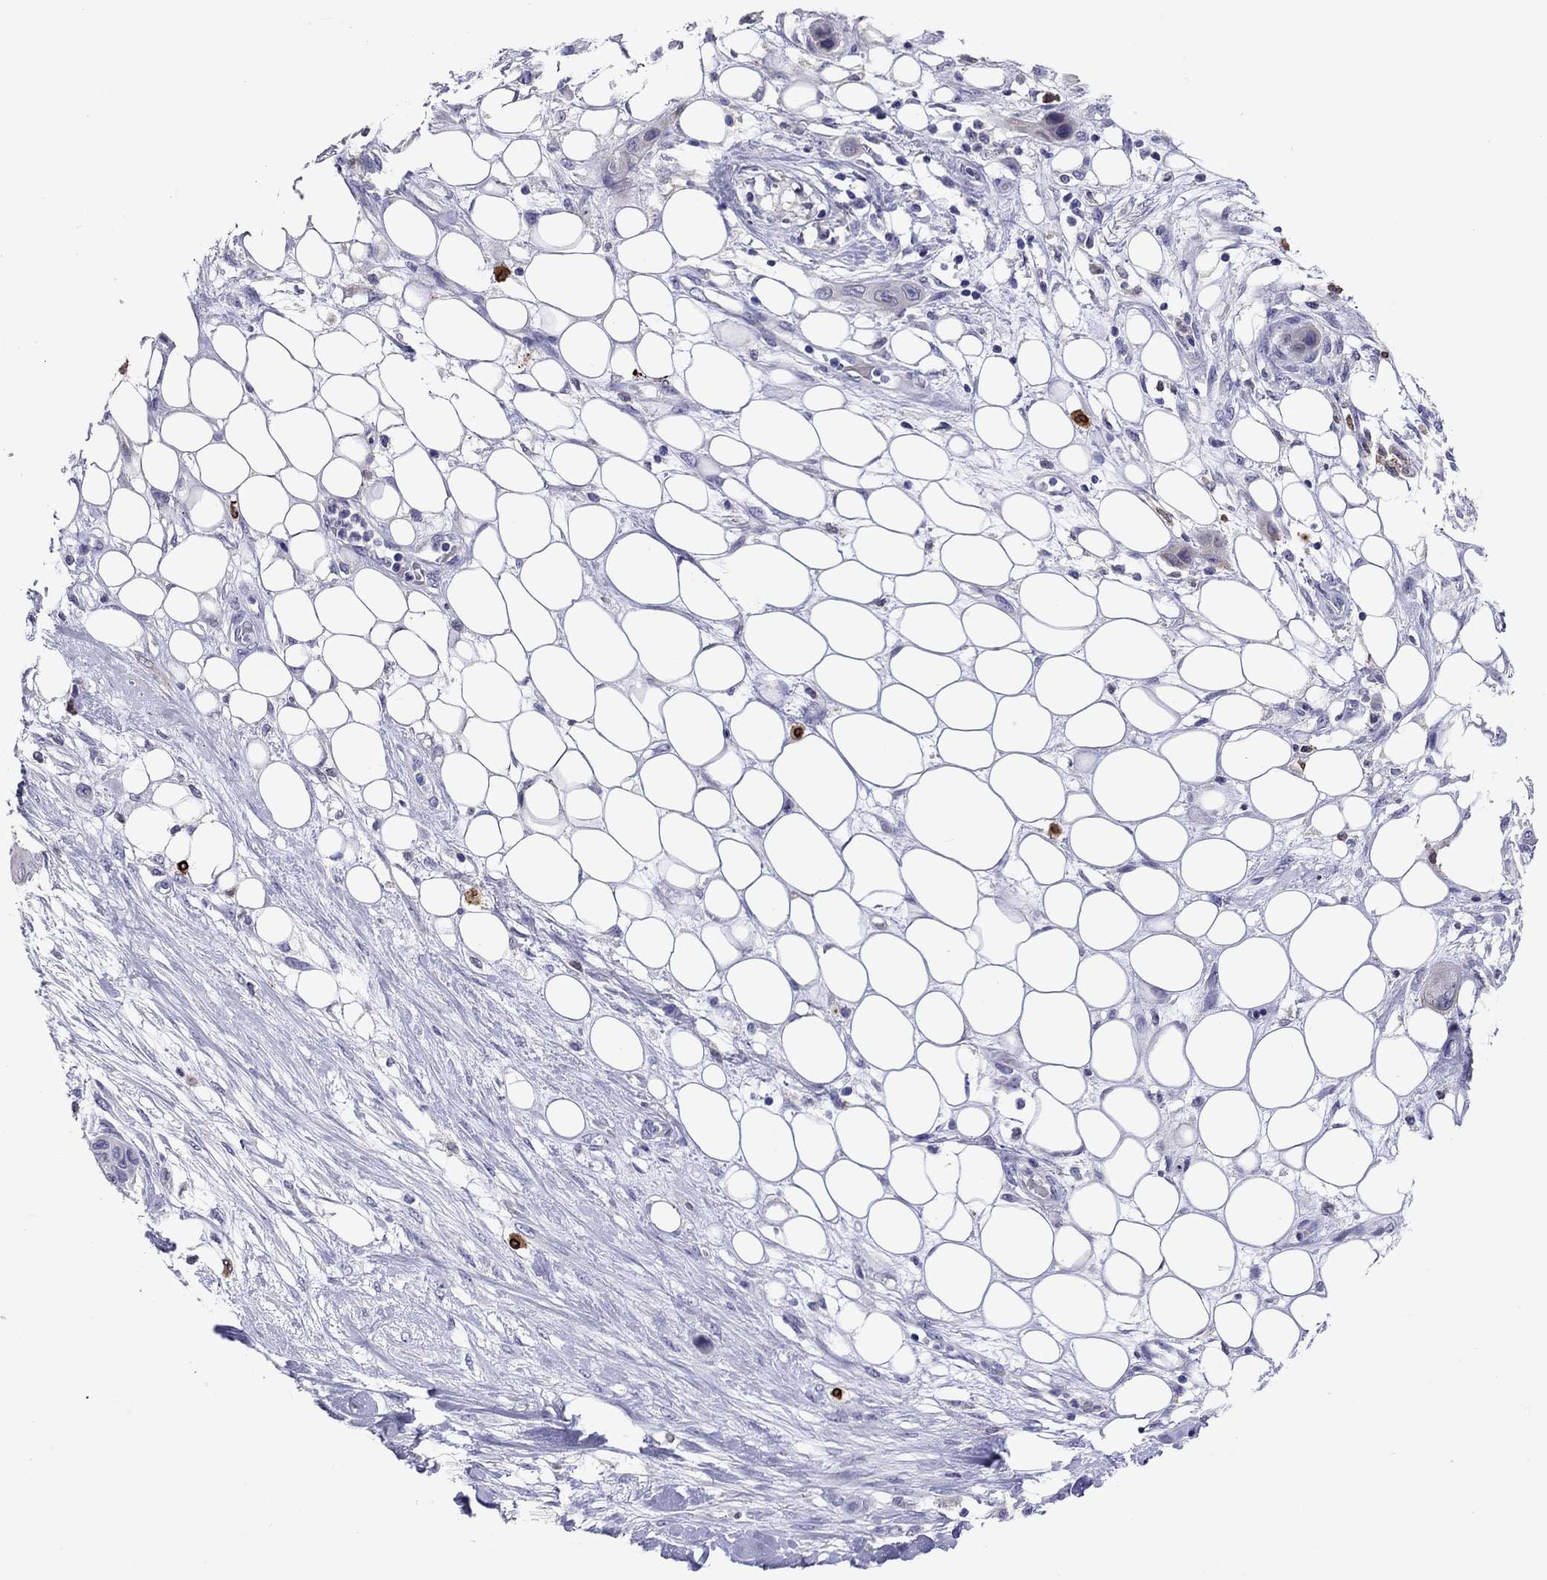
{"staining": {"intensity": "negative", "quantity": "none", "location": "none"}, "tissue": "skin cancer", "cell_type": "Tumor cells", "image_type": "cancer", "snomed": [{"axis": "morphology", "description": "Squamous cell carcinoma, NOS"}, {"axis": "topography", "description": "Skin"}], "caption": "High magnification brightfield microscopy of squamous cell carcinoma (skin) stained with DAB (brown) and counterstained with hematoxylin (blue): tumor cells show no significant positivity. Brightfield microscopy of immunohistochemistry stained with DAB (3,3'-diaminobenzidine) (brown) and hematoxylin (blue), captured at high magnification.", "gene": "ADORA2A", "patient": {"sex": "male", "age": 79}}